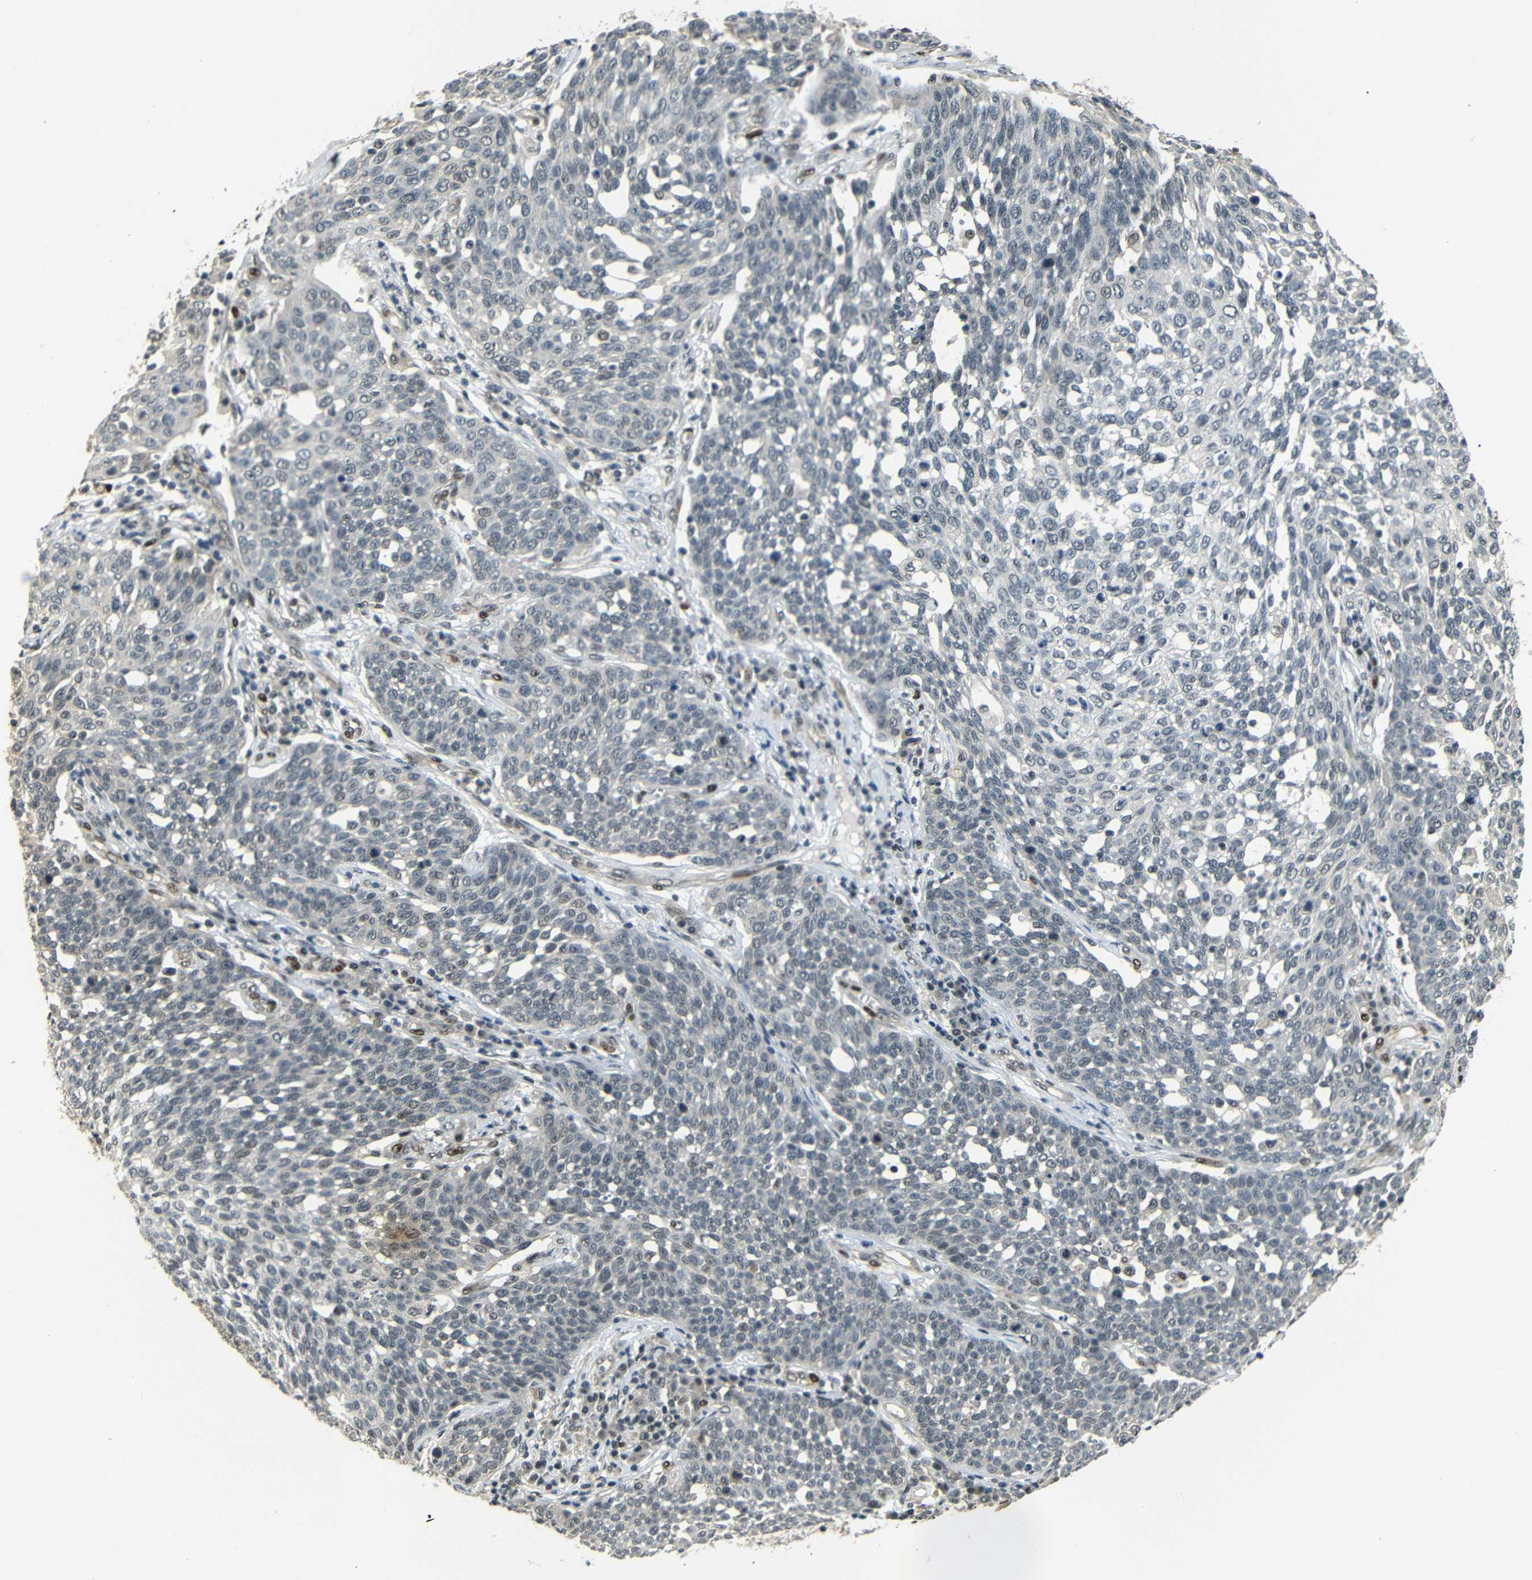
{"staining": {"intensity": "negative", "quantity": "none", "location": "none"}, "tissue": "cervical cancer", "cell_type": "Tumor cells", "image_type": "cancer", "snomed": [{"axis": "morphology", "description": "Squamous cell carcinoma, NOS"}, {"axis": "topography", "description": "Cervix"}], "caption": "The image exhibits no significant positivity in tumor cells of cervical cancer (squamous cell carcinoma).", "gene": "TBX2", "patient": {"sex": "female", "age": 34}}